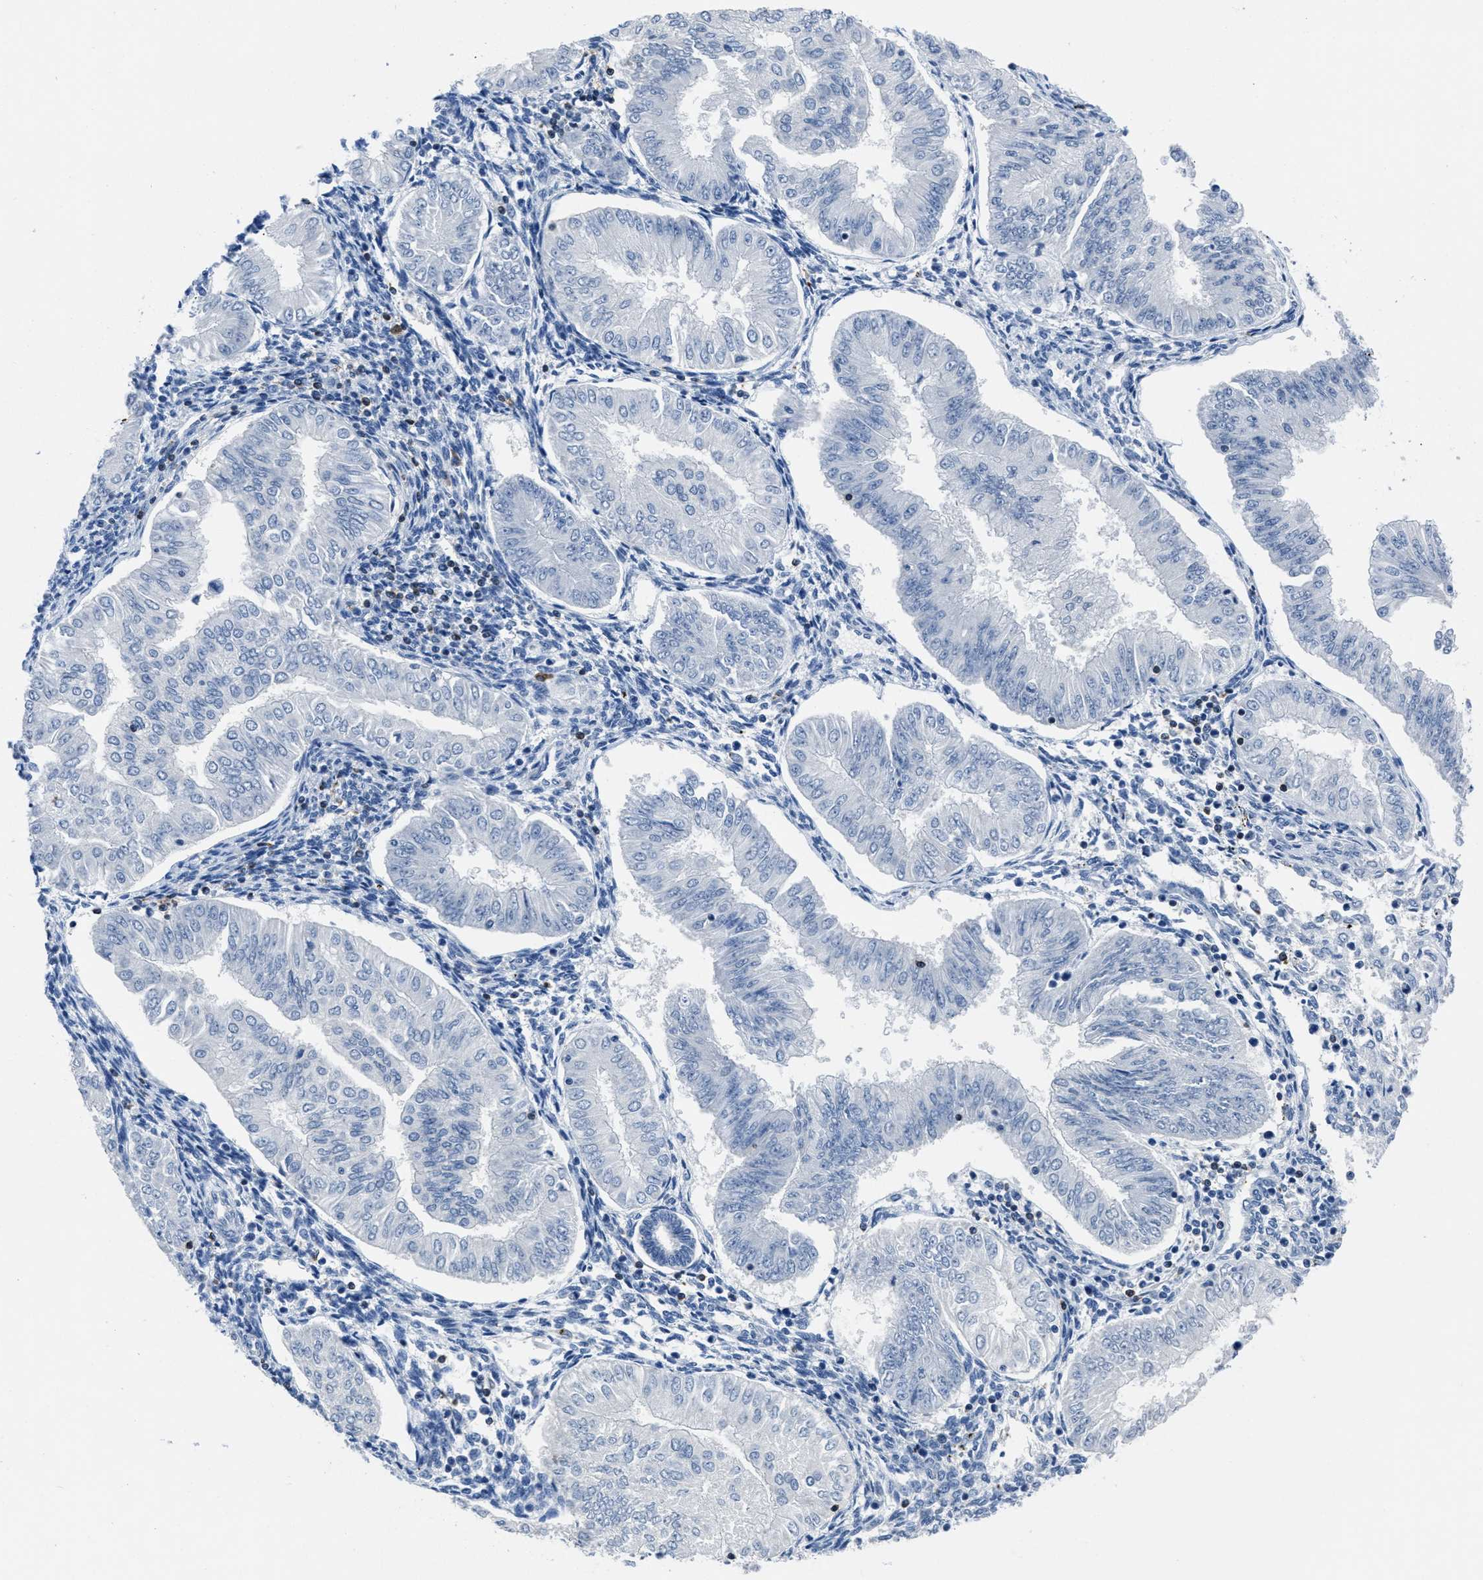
{"staining": {"intensity": "negative", "quantity": "none", "location": "none"}, "tissue": "endometrial cancer", "cell_type": "Tumor cells", "image_type": "cancer", "snomed": [{"axis": "morphology", "description": "Normal tissue, NOS"}, {"axis": "morphology", "description": "Adenocarcinoma, NOS"}, {"axis": "topography", "description": "Endometrium"}], "caption": "This is an IHC image of human endometrial cancer. There is no positivity in tumor cells.", "gene": "ITGA3", "patient": {"sex": "female", "age": 53}}